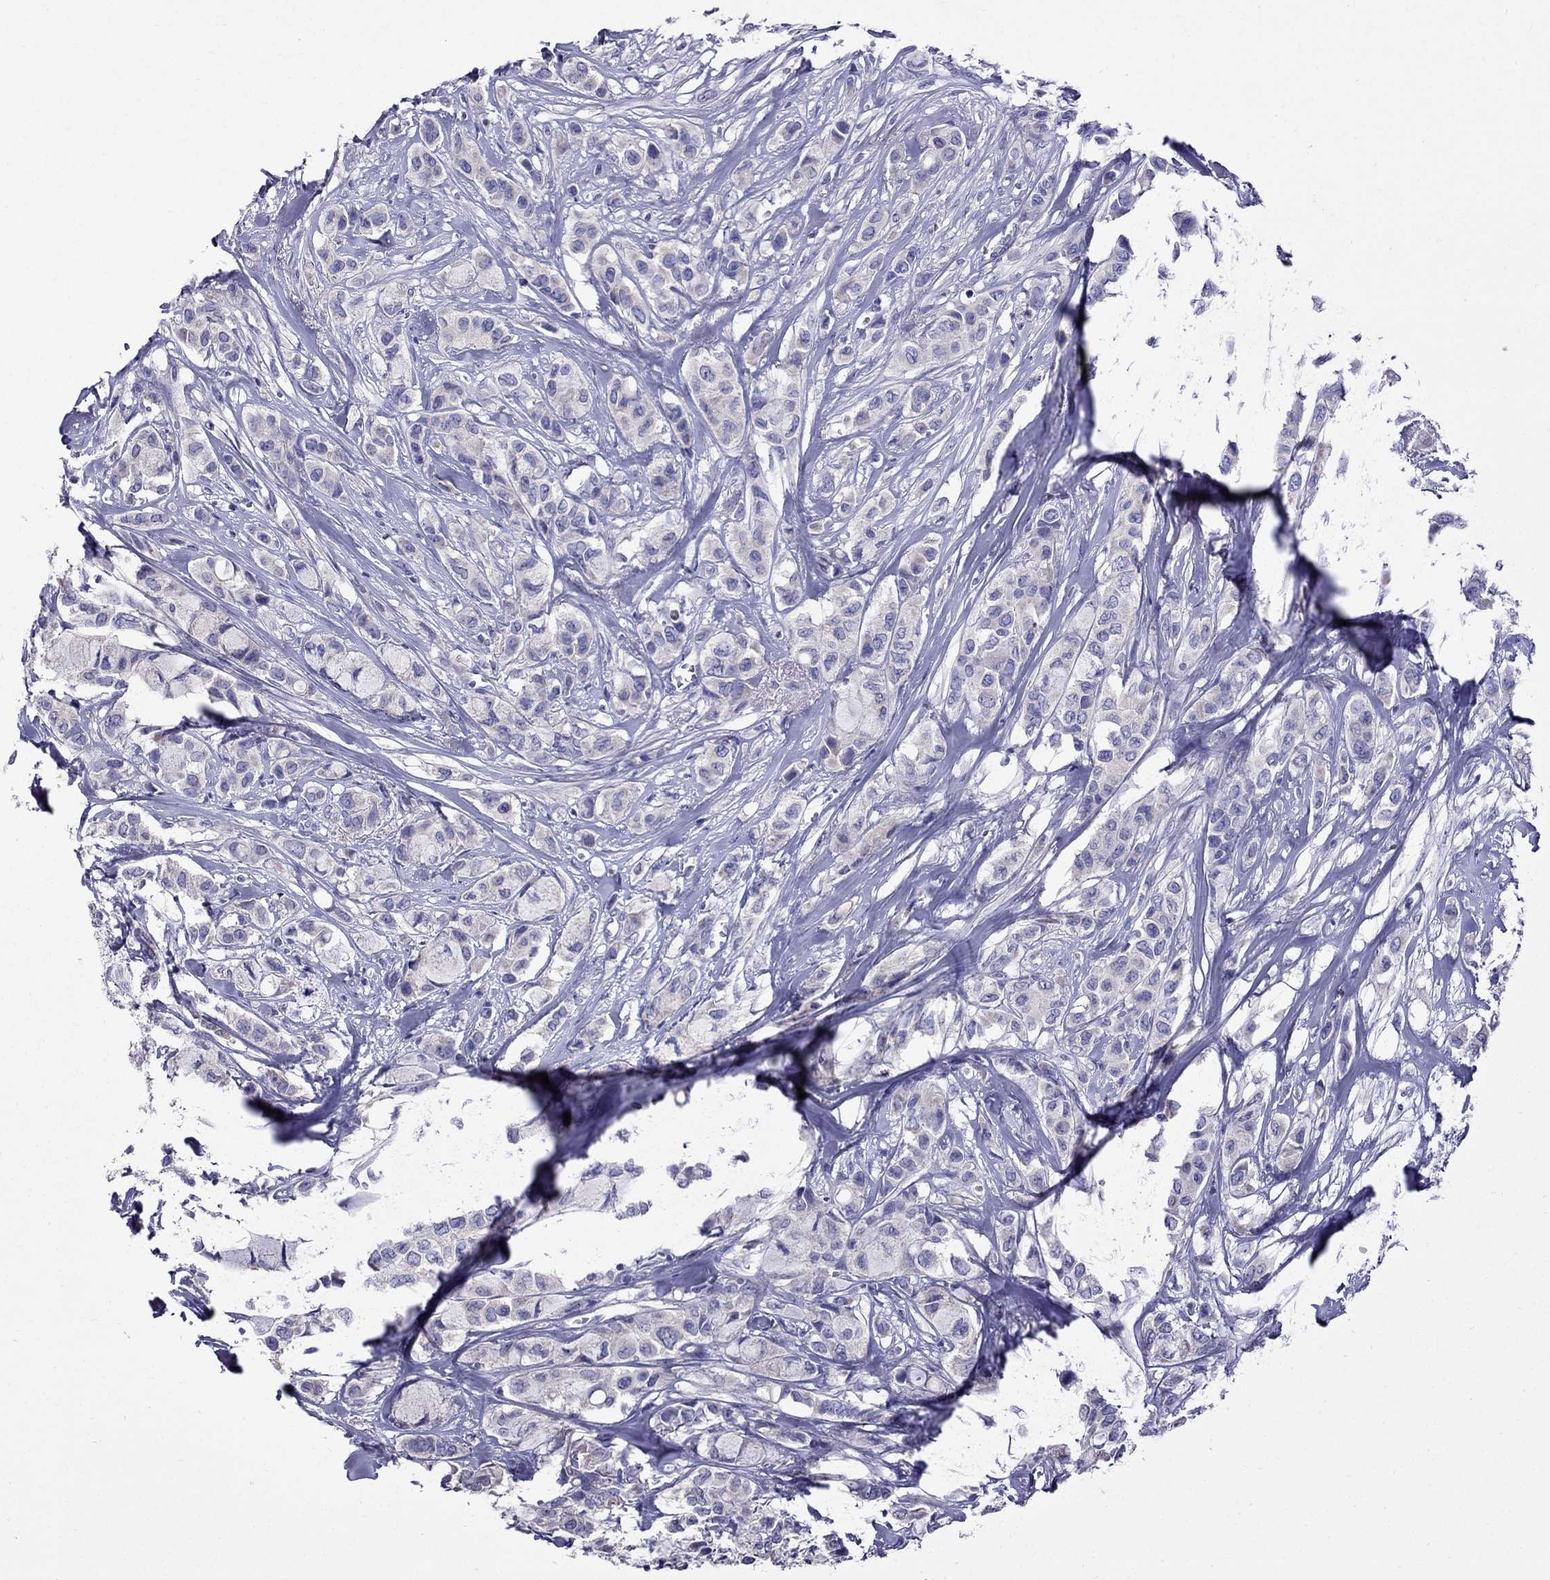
{"staining": {"intensity": "negative", "quantity": "none", "location": "none"}, "tissue": "breast cancer", "cell_type": "Tumor cells", "image_type": "cancer", "snomed": [{"axis": "morphology", "description": "Duct carcinoma"}, {"axis": "topography", "description": "Breast"}], "caption": "The immunohistochemistry (IHC) histopathology image has no significant positivity in tumor cells of breast infiltrating ductal carcinoma tissue.", "gene": "OXCT2", "patient": {"sex": "female", "age": 85}}